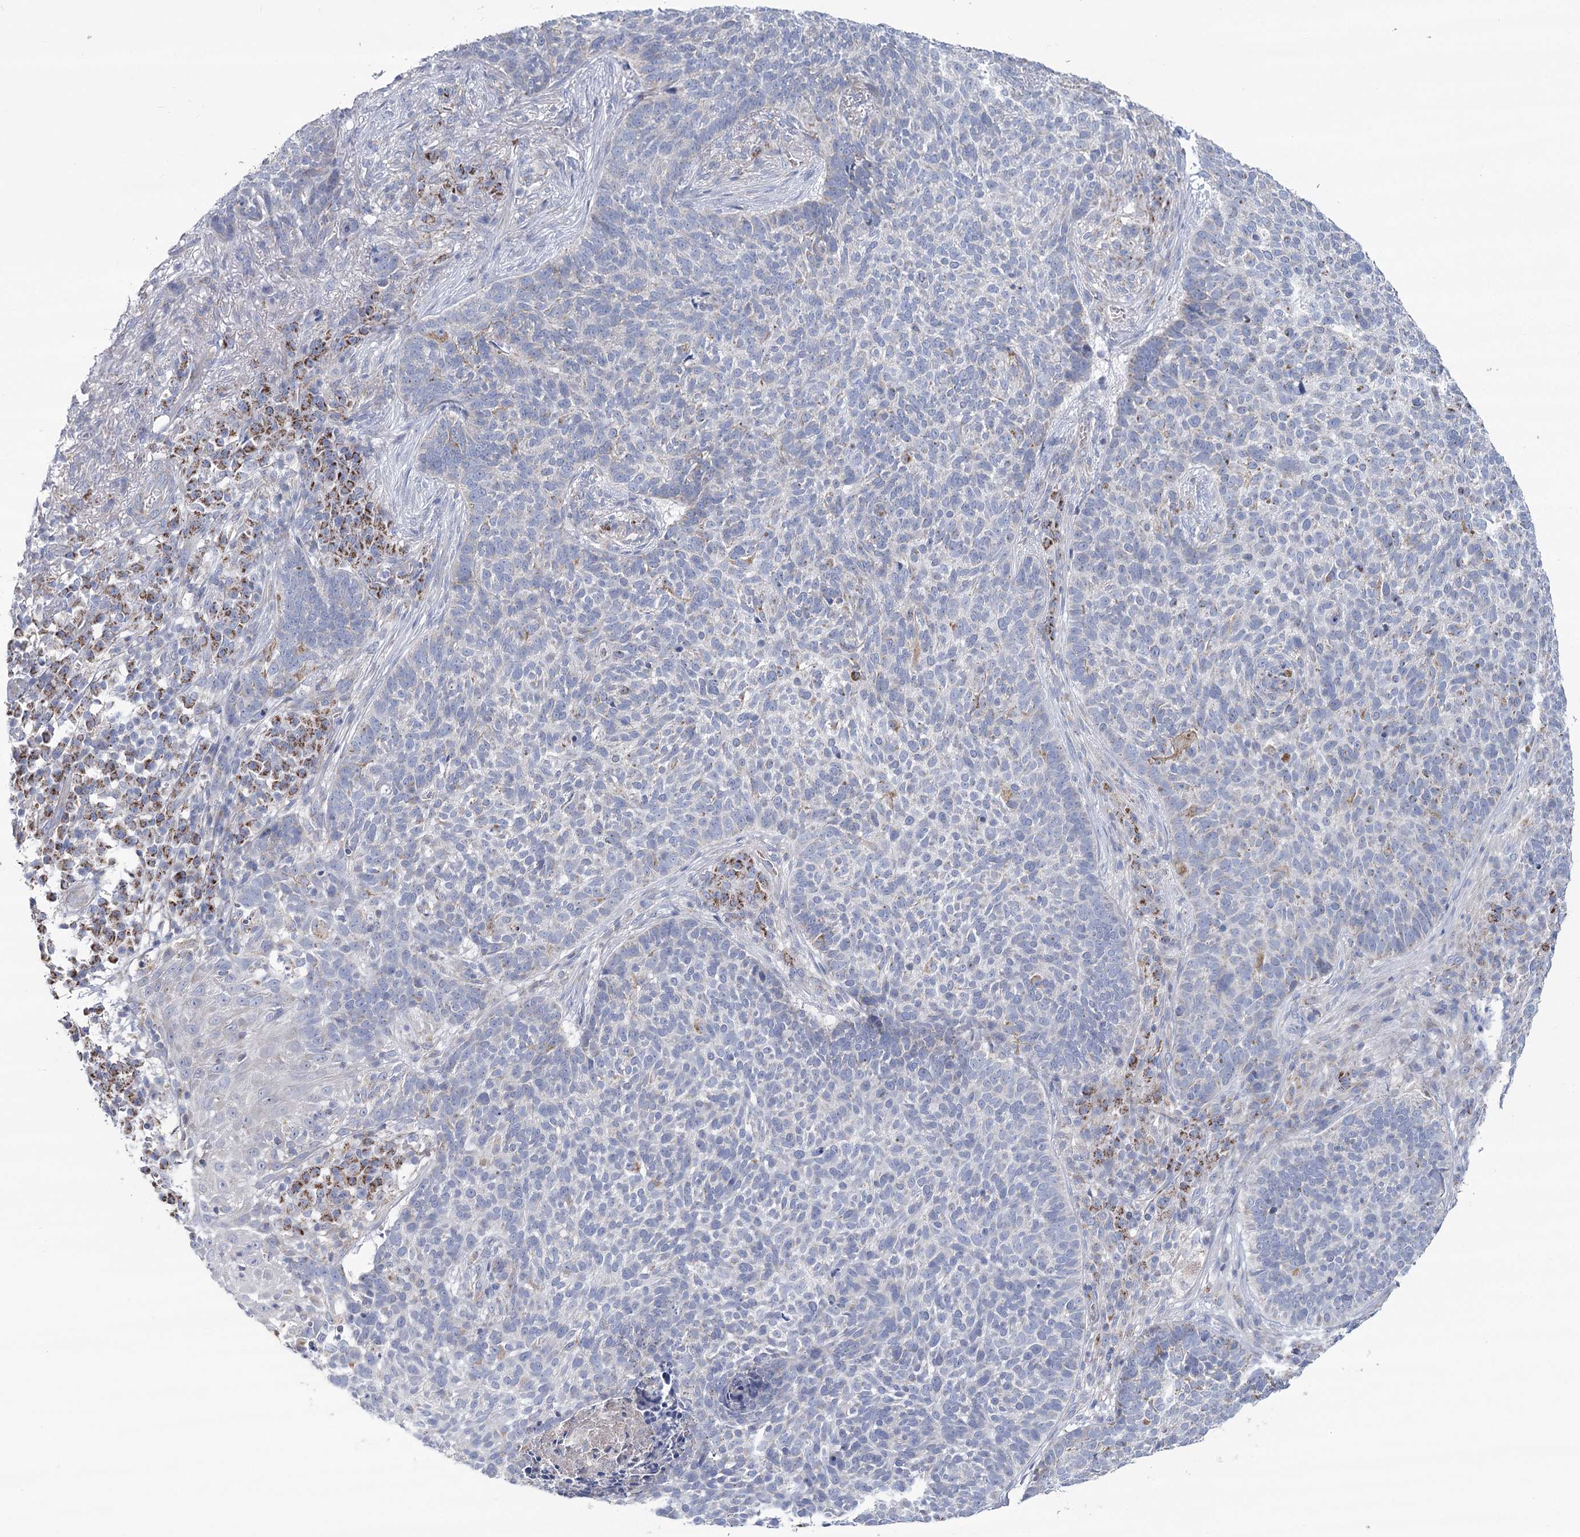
{"staining": {"intensity": "negative", "quantity": "none", "location": "none"}, "tissue": "skin cancer", "cell_type": "Tumor cells", "image_type": "cancer", "snomed": [{"axis": "morphology", "description": "Basal cell carcinoma"}, {"axis": "topography", "description": "Skin"}], "caption": "IHC image of human skin cancer (basal cell carcinoma) stained for a protein (brown), which demonstrates no expression in tumor cells.", "gene": "SNX7", "patient": {"sex": "male", "age": 85}}